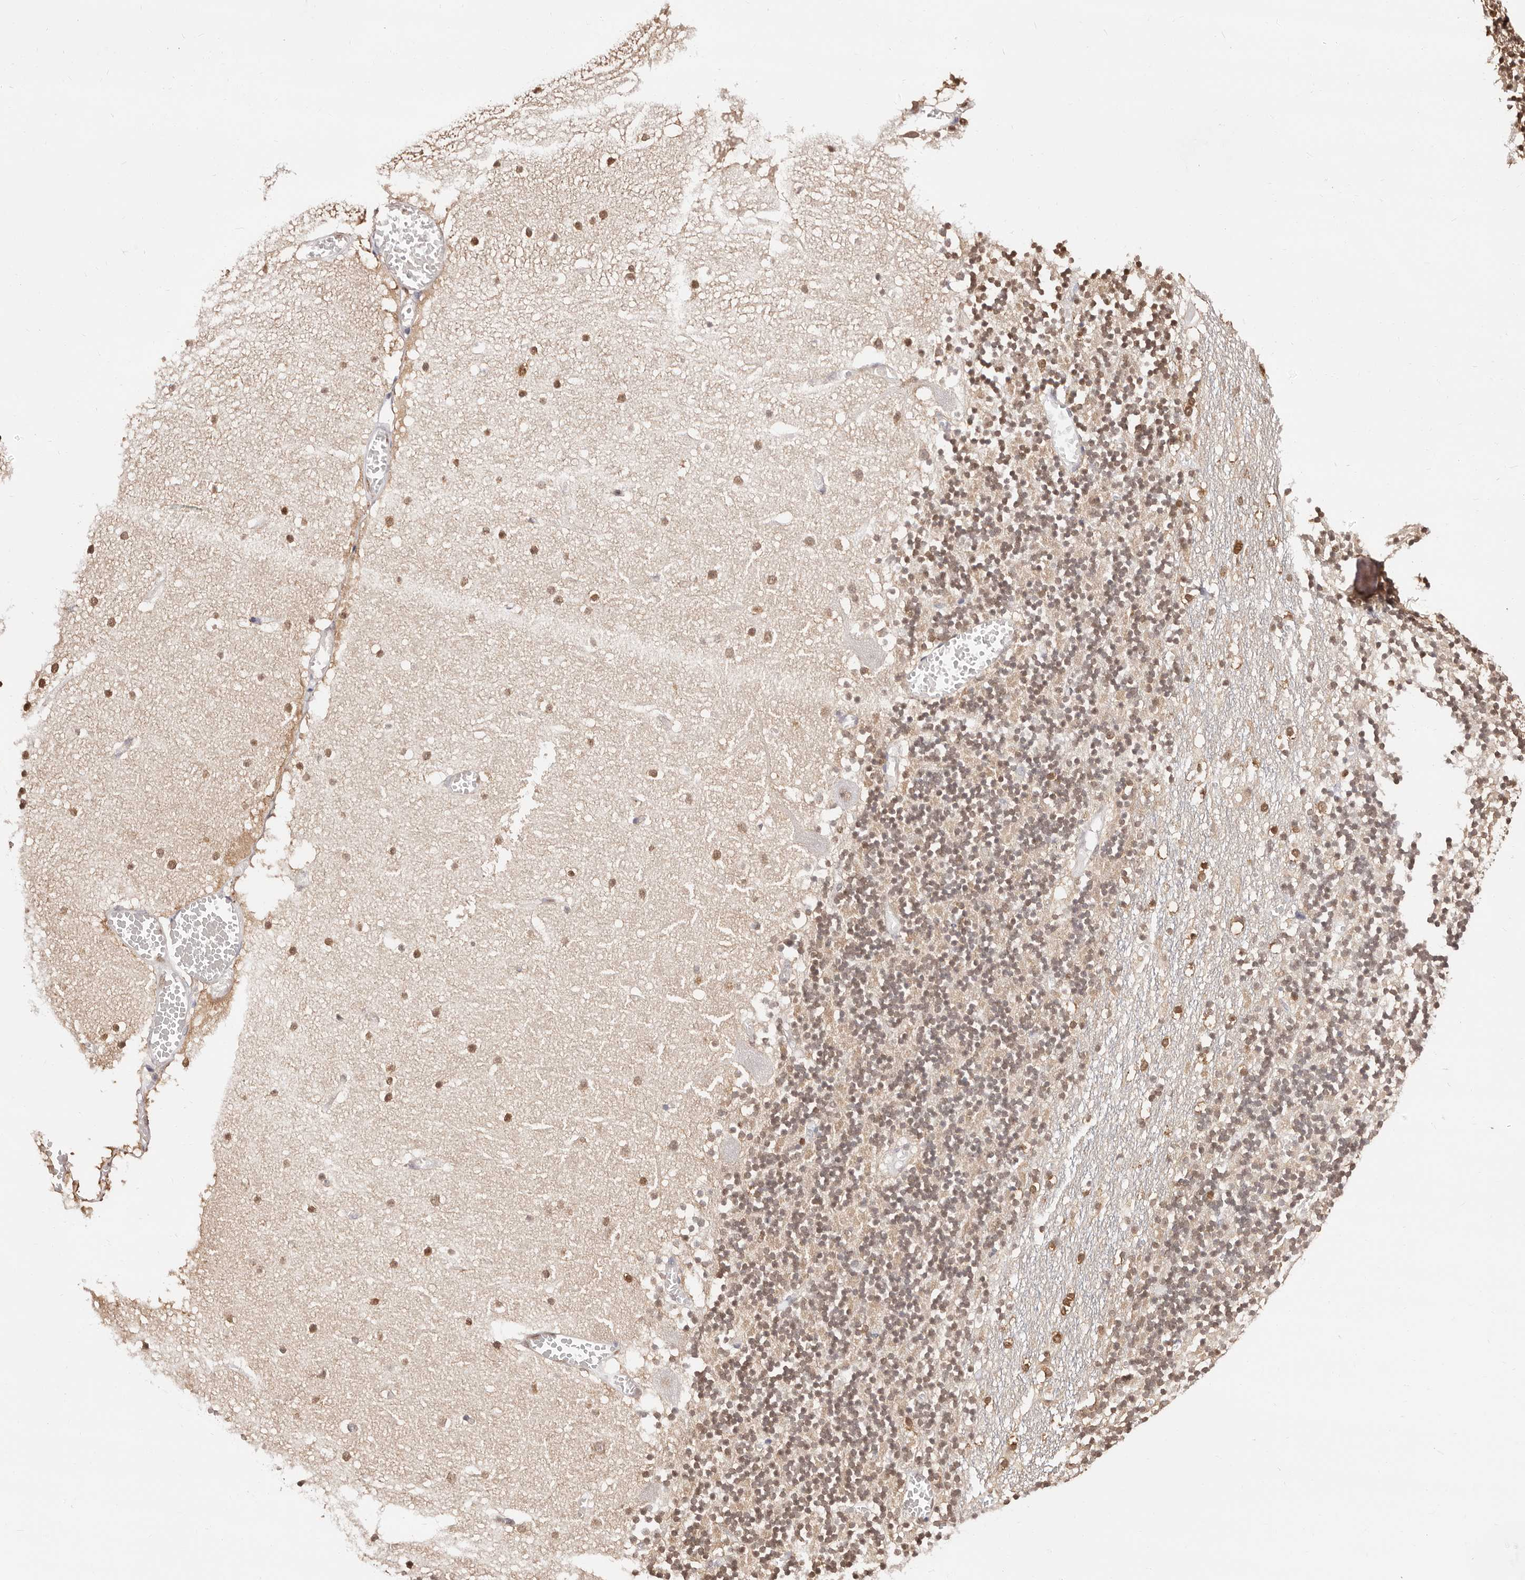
{"staining": {"intensity": "moderate", "quantity": ">75%", "location": "cytoplasmic/membranous,nuclear"}, "tissue": "cerebellum", "cell_type": "Cells in granular layer", "image_type": "normal", "snomed": [{"axis": "morphology", "description": "Normal tissue, NOS"}, {"axis": "topography", "description": "Cerebellum"}], "caption": "Moderate cytoplasmic/membranous,nuclear staining is present in approximately >75% of cells in granular layer in benign cerebellum. The protein is stained brown, and the nuclei are stained in blue (DAB IHC with brightfield microscopy, high magnification).", "gene": "TKT", "patient": {"sex": "female", "age": 28}}